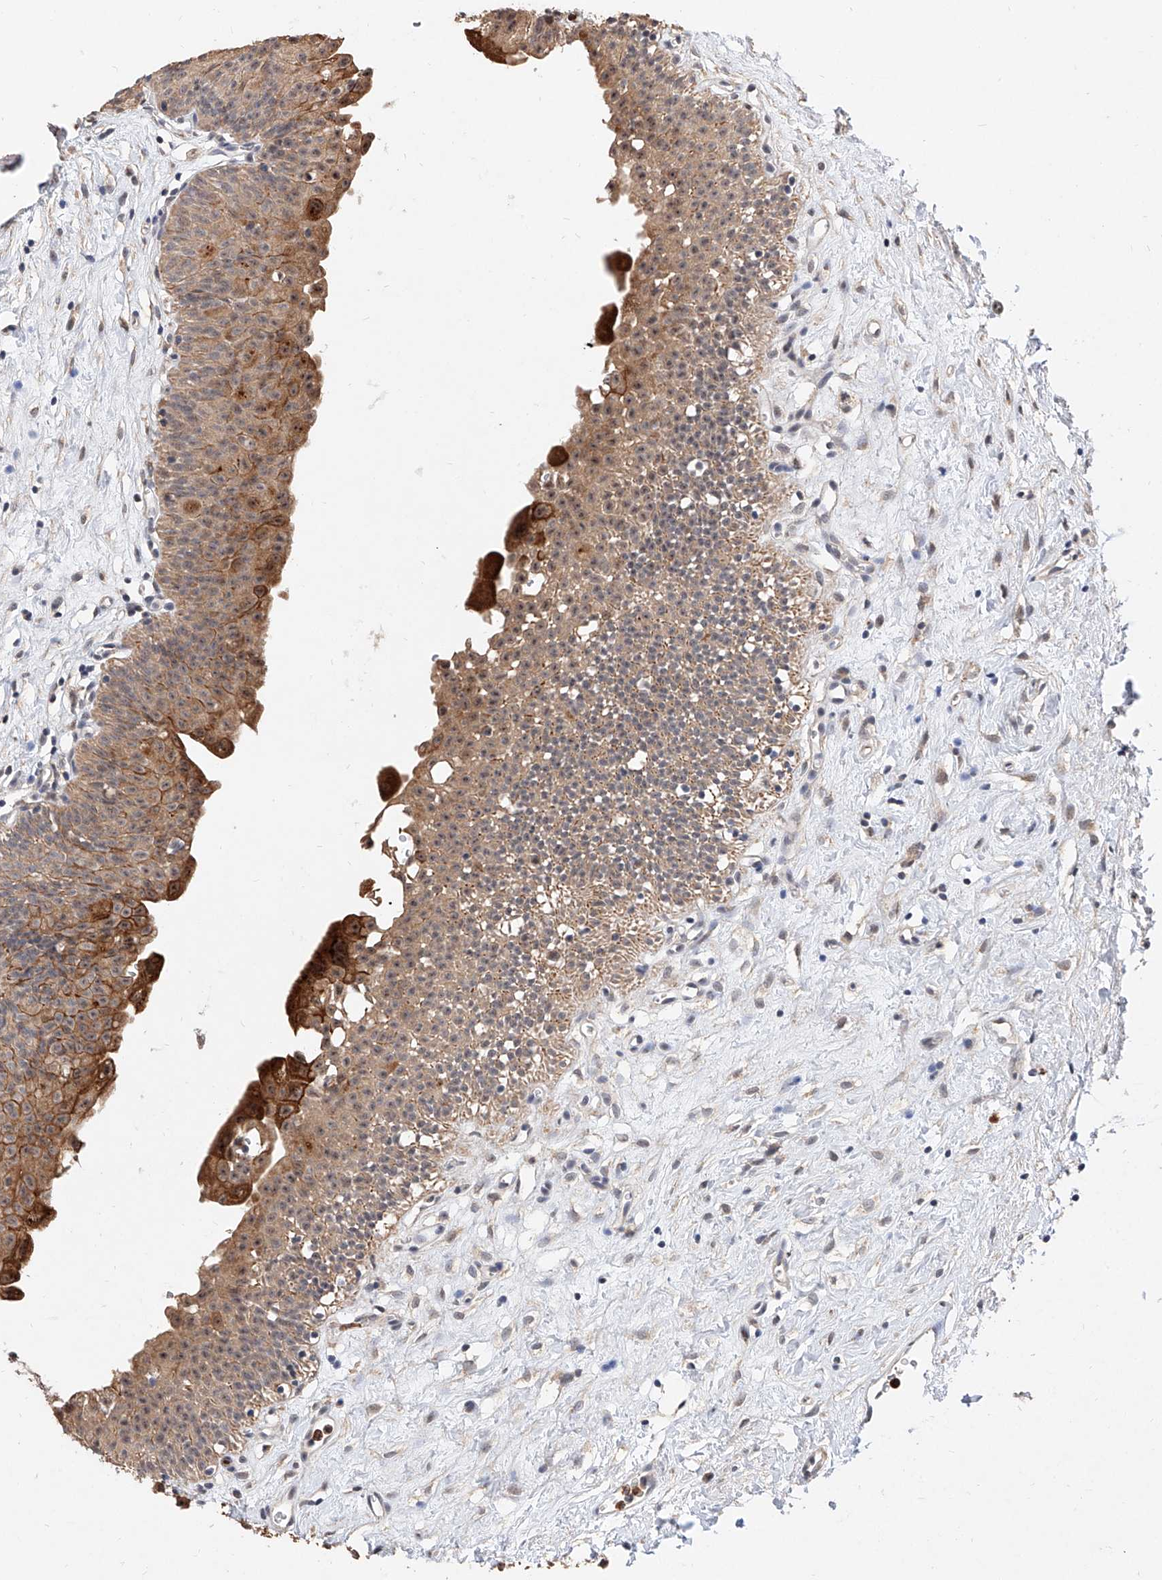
{"staining": {"intensity": "moderate", "quantity": "25%-75%", "location": "cytoplasmic/membranous"}, "tissue": "urinary bladder", "cell_type": "Urothelial cells", "image_type": "normal", "snomed": [{"axis": "morphology", "description": "Normal tissue, NOS"}, {"axis": "topography", "description": "Urinary bladder"}], "caption": "Immunohistochemical staining of benign human urinary bladder displays moderate cytoplasmic/membranous protein staining in approximately 25%-75% of urothelial cells.", "gene": "MFSD4B", "patient": {"sex": "male", "age": 51}}